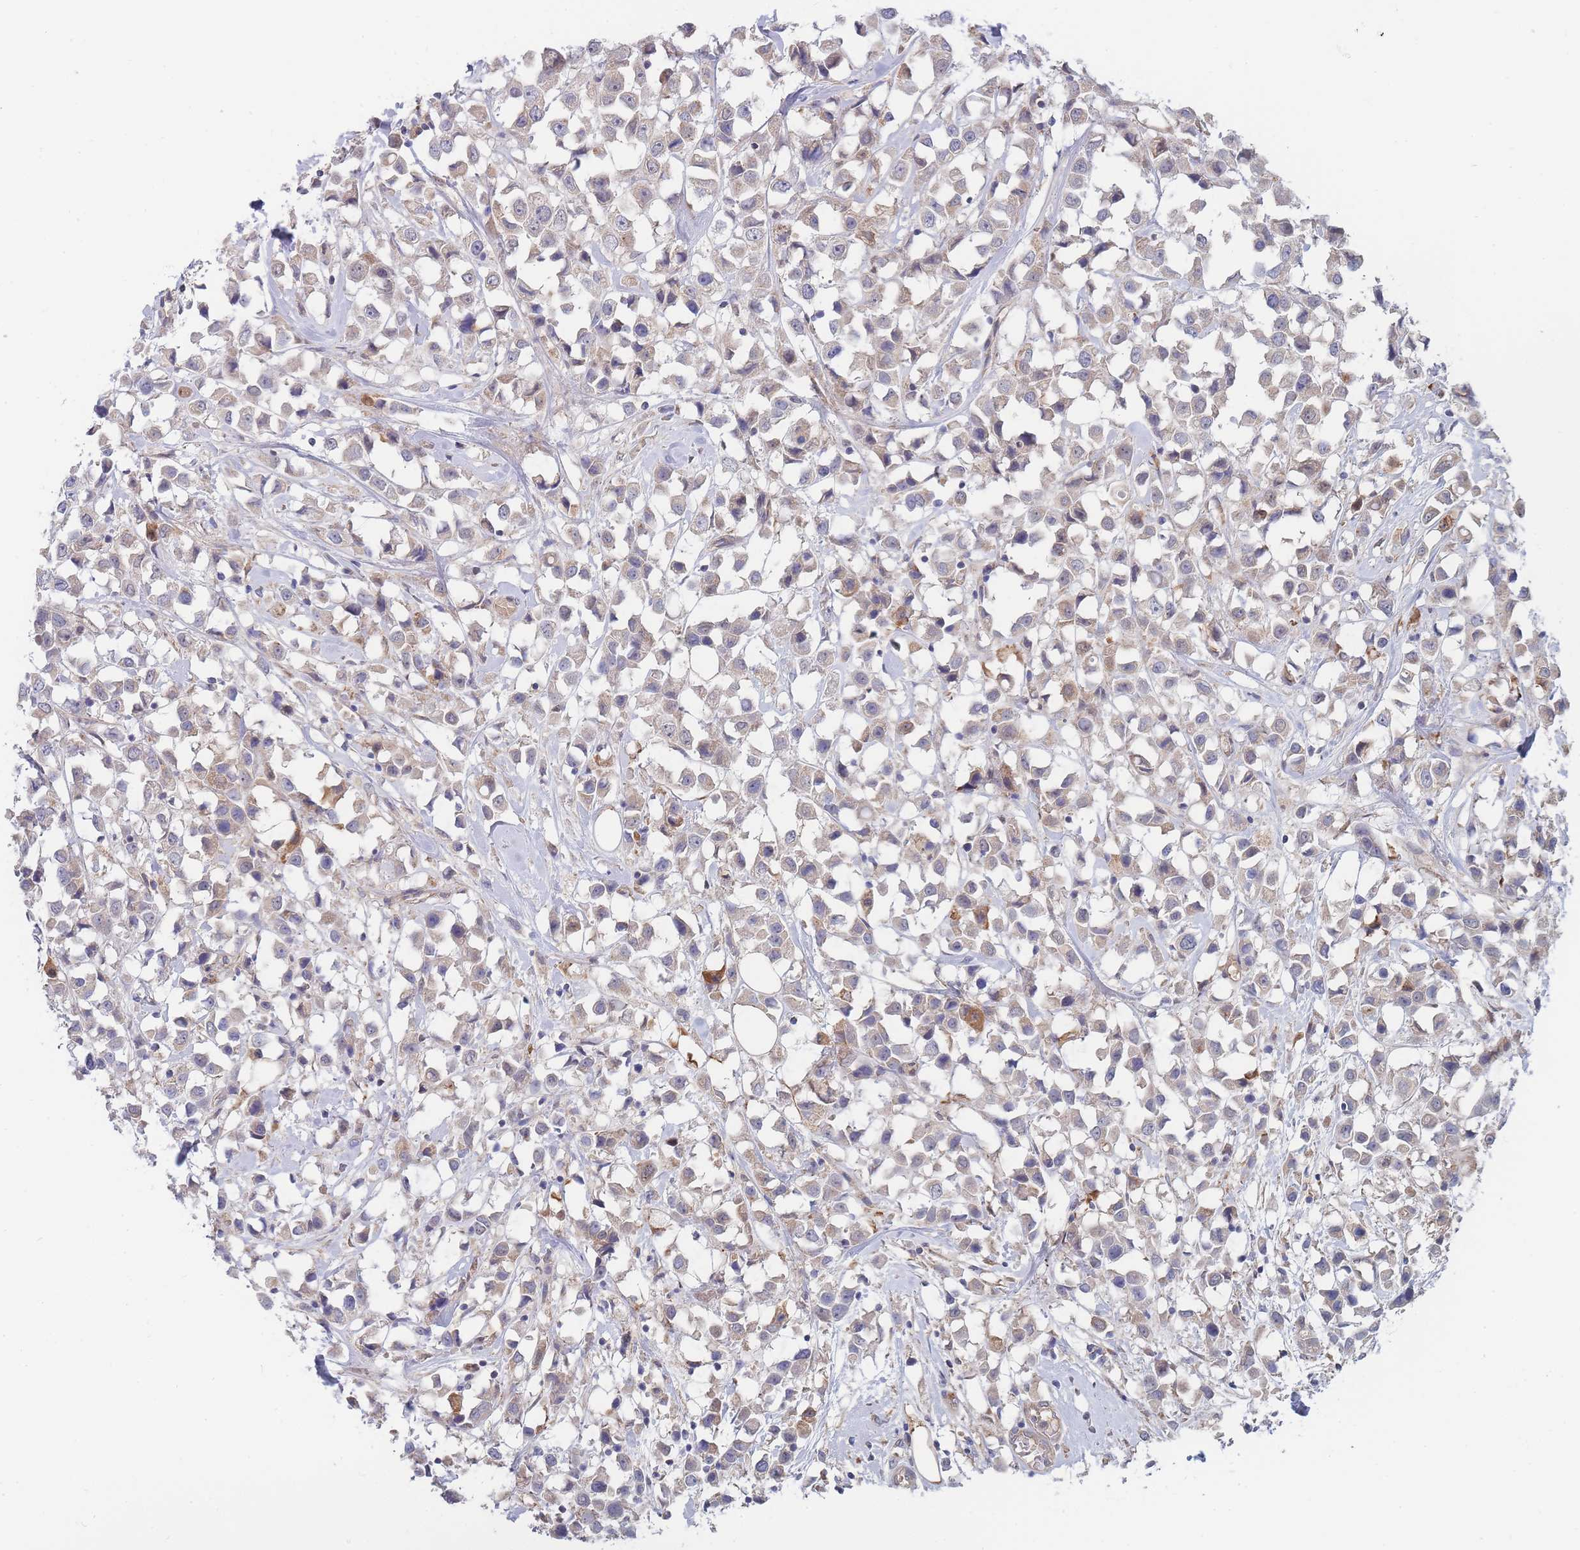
{"staining": {"intensity": "weak", "quantity": "25%-75%", "location": "cytoplasmic/membranous"}, "tissue": "breast cancer", "cell_type": "Tumor cells", "image_type": "cancer", "snomed": [{"axis": "morphology", "description": "Duct carcinoma"}, {"axis": "topography", "description": "Breast"}], "caption": "A low amount of weak cytoplasmic/membranous staining is identified in approximately 25%-75% of tumor cells in invasive ductal carcinoma (breast) tissue. (brown staining indicates protein expression, while blue staining denotes nuclei).", "gene": "NUB1", "patient": {"sex": "female", "age": 61}}